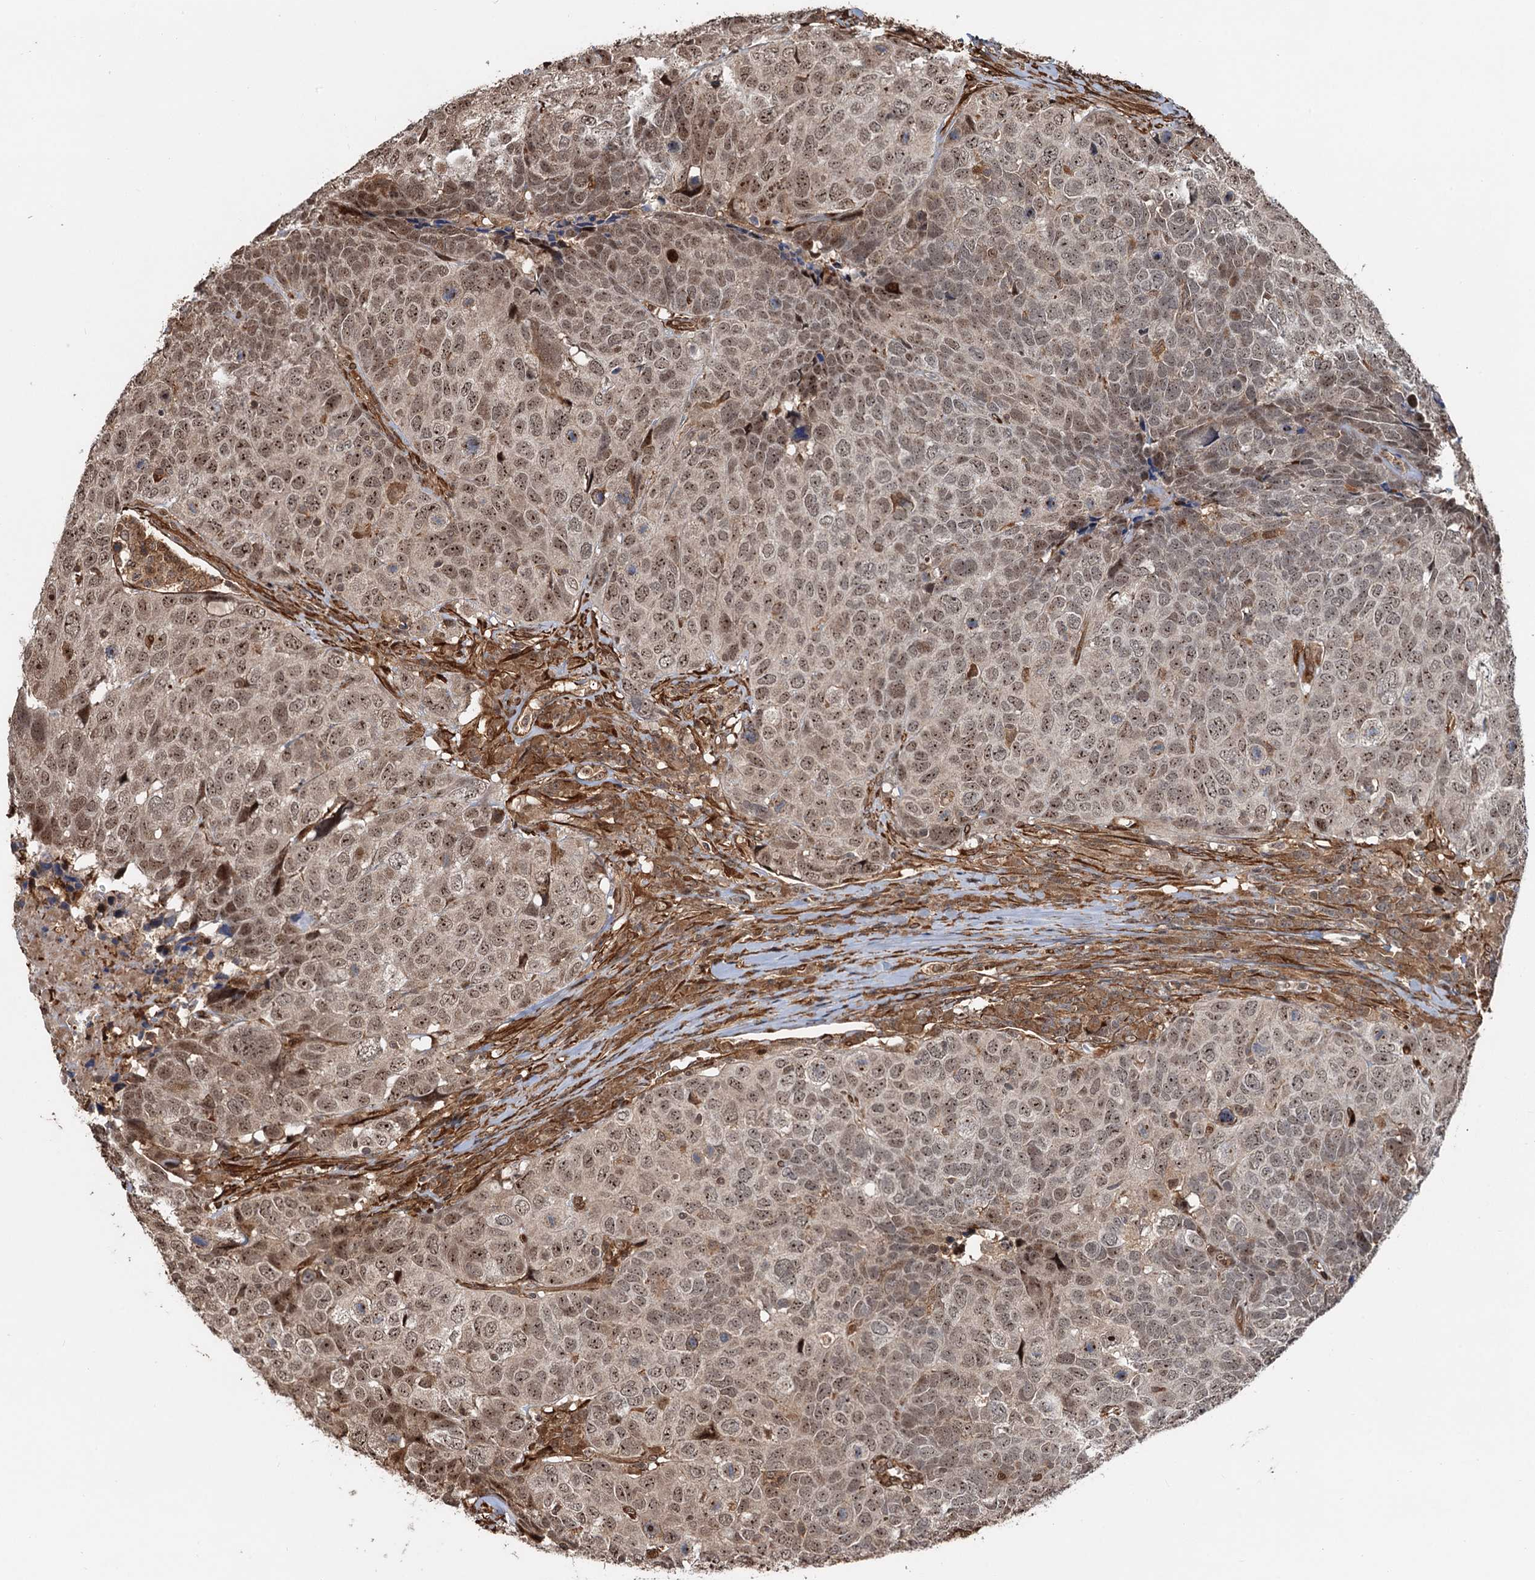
{"staining": {"intensity": "moderate", "quantity": ">75%", "location": "nuclear"}, "tissue": "head and neck cancer", "cell_type": "Tumor cells", "image_type": "cancer", "snomed": [{"axis": "morphology", "description": "Squamous cell carcinoma, NOS"}, {"axis": "topography", "description": "Head-Neck"}], "caption": "Immunohistochemistry (IHC) (DAB) staining of human head and neck cancer displays moderate nuclear protein staining in about >75% of tumor cells.", "gene": "SNRNP25", "patient": {"sex": "male", "age": 66}}